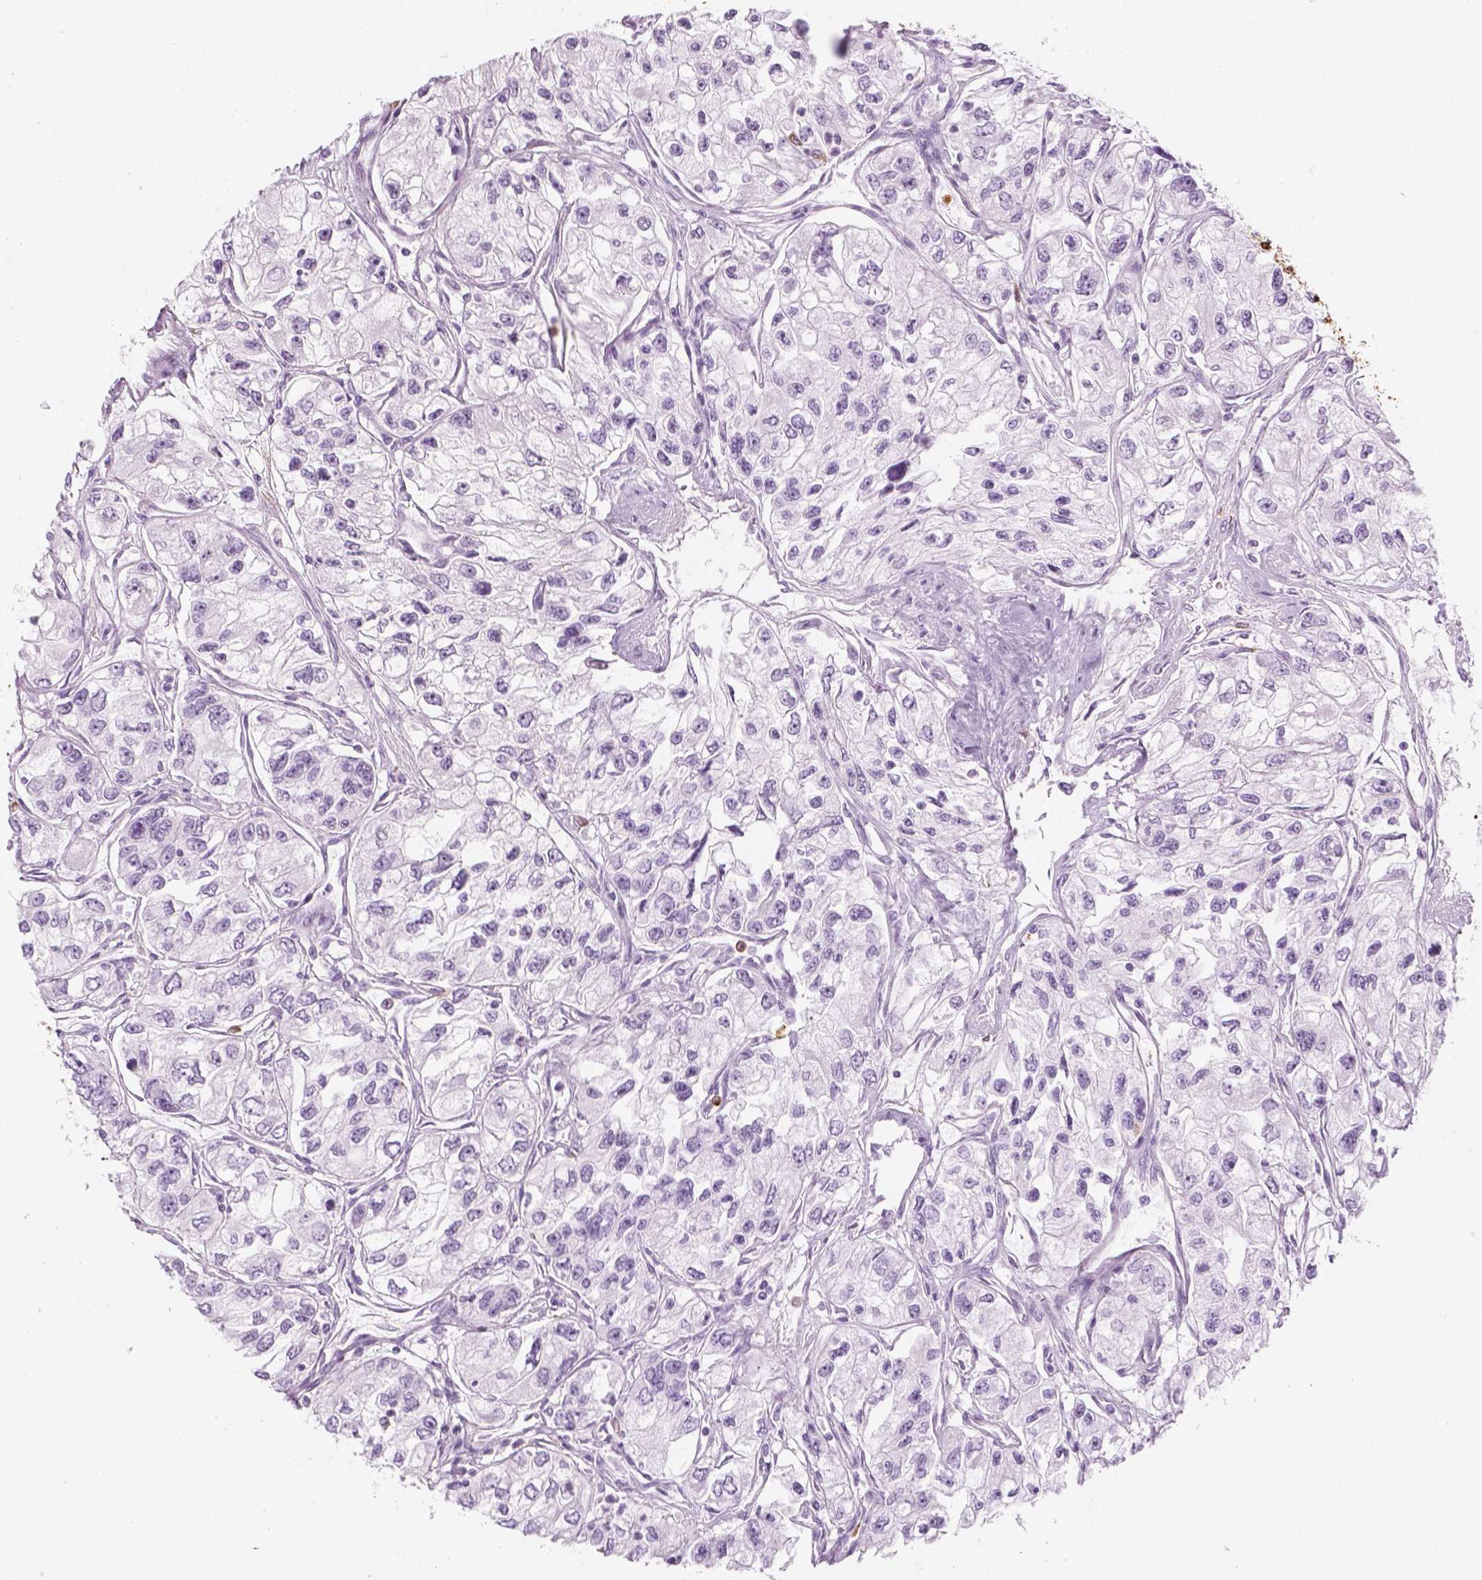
{"staining": {"intensity": "negative", "quantity": "none", "location": "none"}, "tissue": "renal cancer", "cell_type": "Tumor cells", "image_type": "cancer", "snomed": [{"axis": "morphology", "description": "Adenocarcinoma, NOS"}, {"axis": "topography", "description": "Kidney"}], "caption": "Immunohistochemical staining of human adenocarcinoma (renal) exhibits no significant positivity in tumor cells.", "gene": "CES1", "patient": {"sex": "female", "age": 59}}